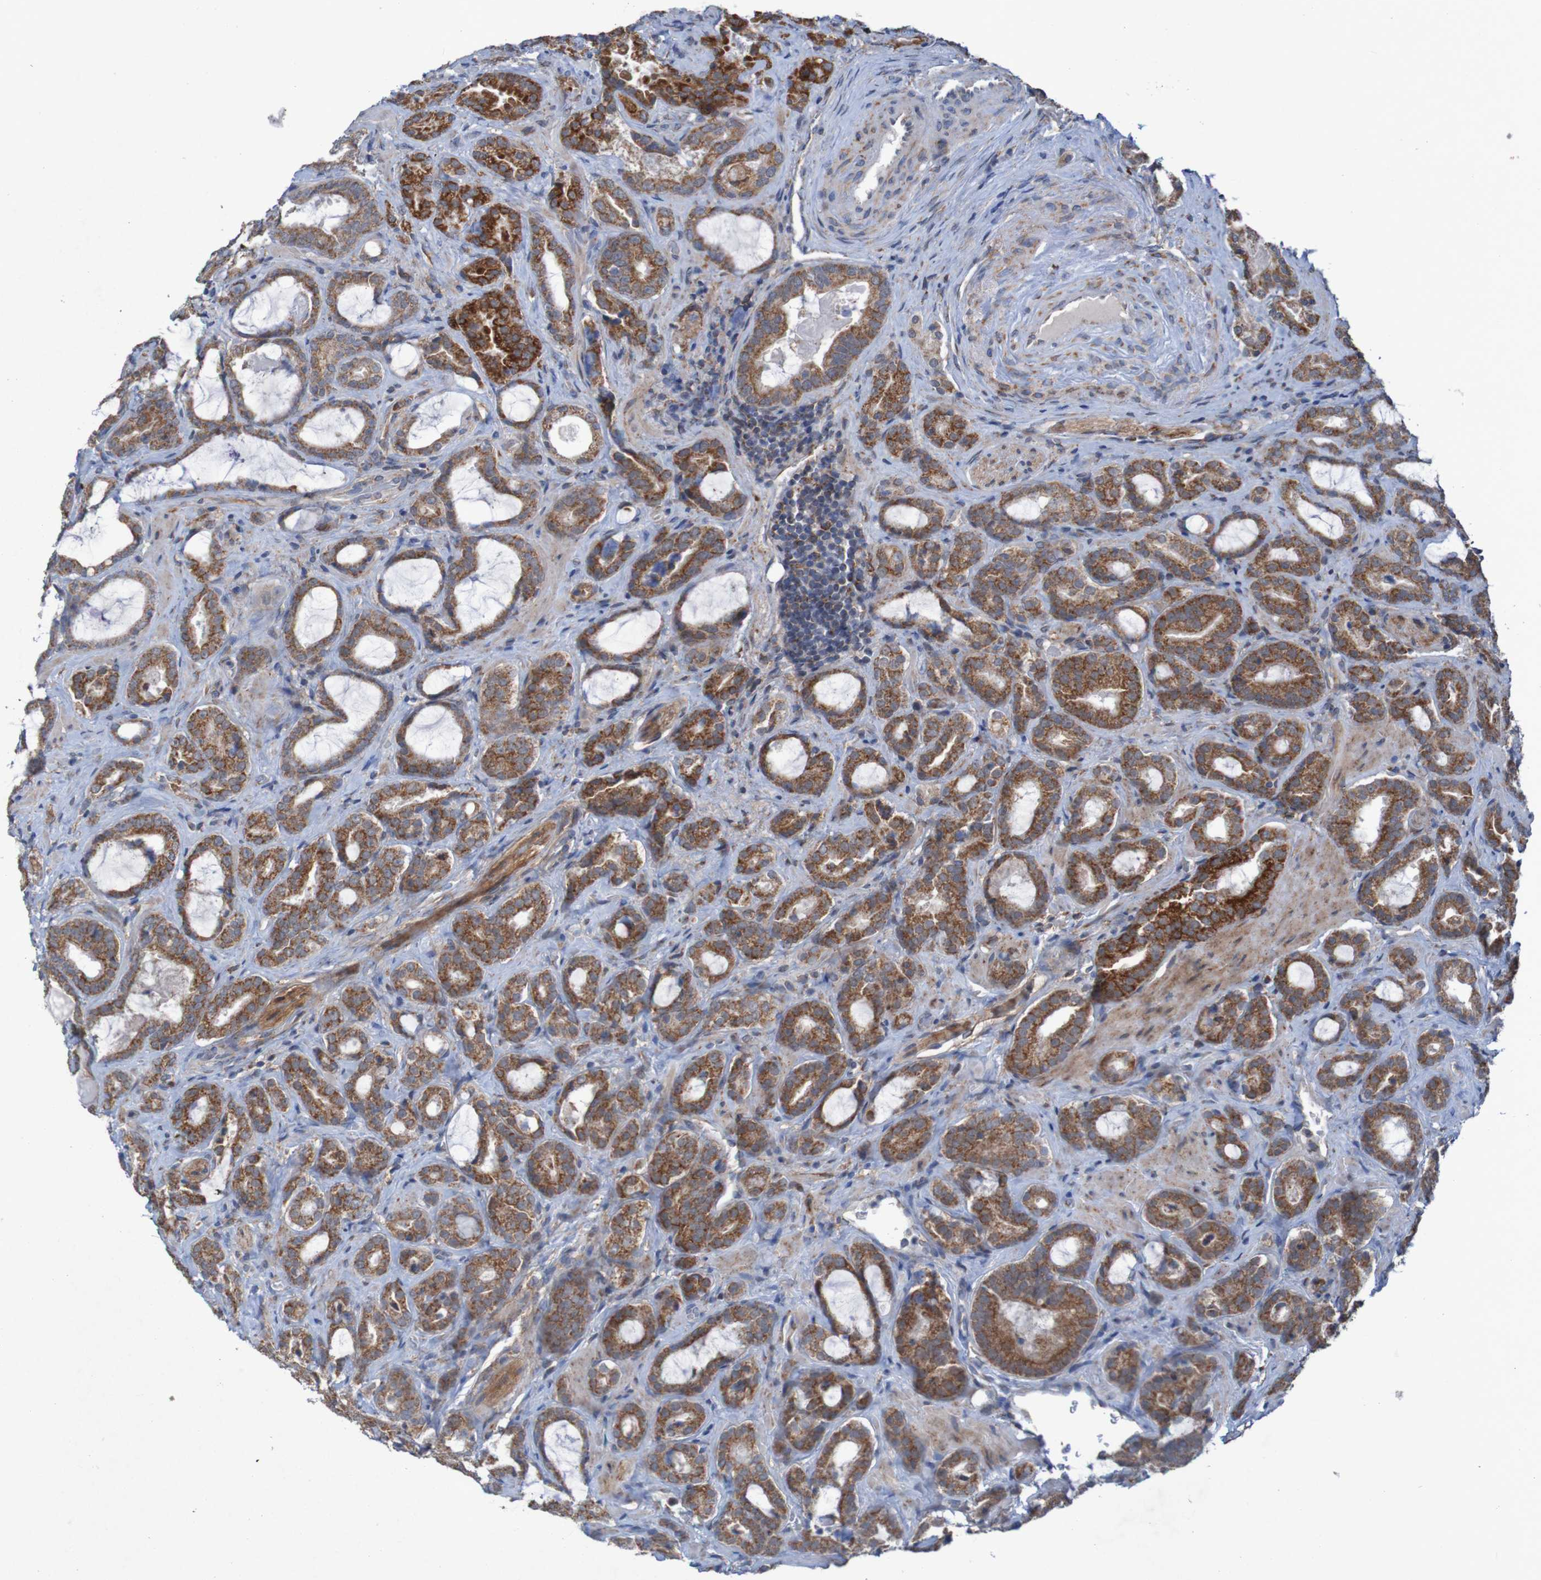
{"staining": {"intensity": "moderate", "quantity": ">75%", "location": "cytoplasmic/membranous"}, "tissue": "prostate cancer", "cell_type": "Tumor cells", "image_type": "cancer", "snomed": [{"axis": "morphology", "description": "Adenocarcinoma, Low grade"}, {"axis": "topography", "description": "Prostate"}], "caption": "Prostate cancer stained with DAB immunohistochemistry reveals medium levels of moderate cytoplasmic/membranous expression in about >75% of tumor cells. (DAB IHC, brown staining for protein, blue staining for nuclei).", "gene": "CCDC51", "patient": {"sex": "male", "age": 60}}